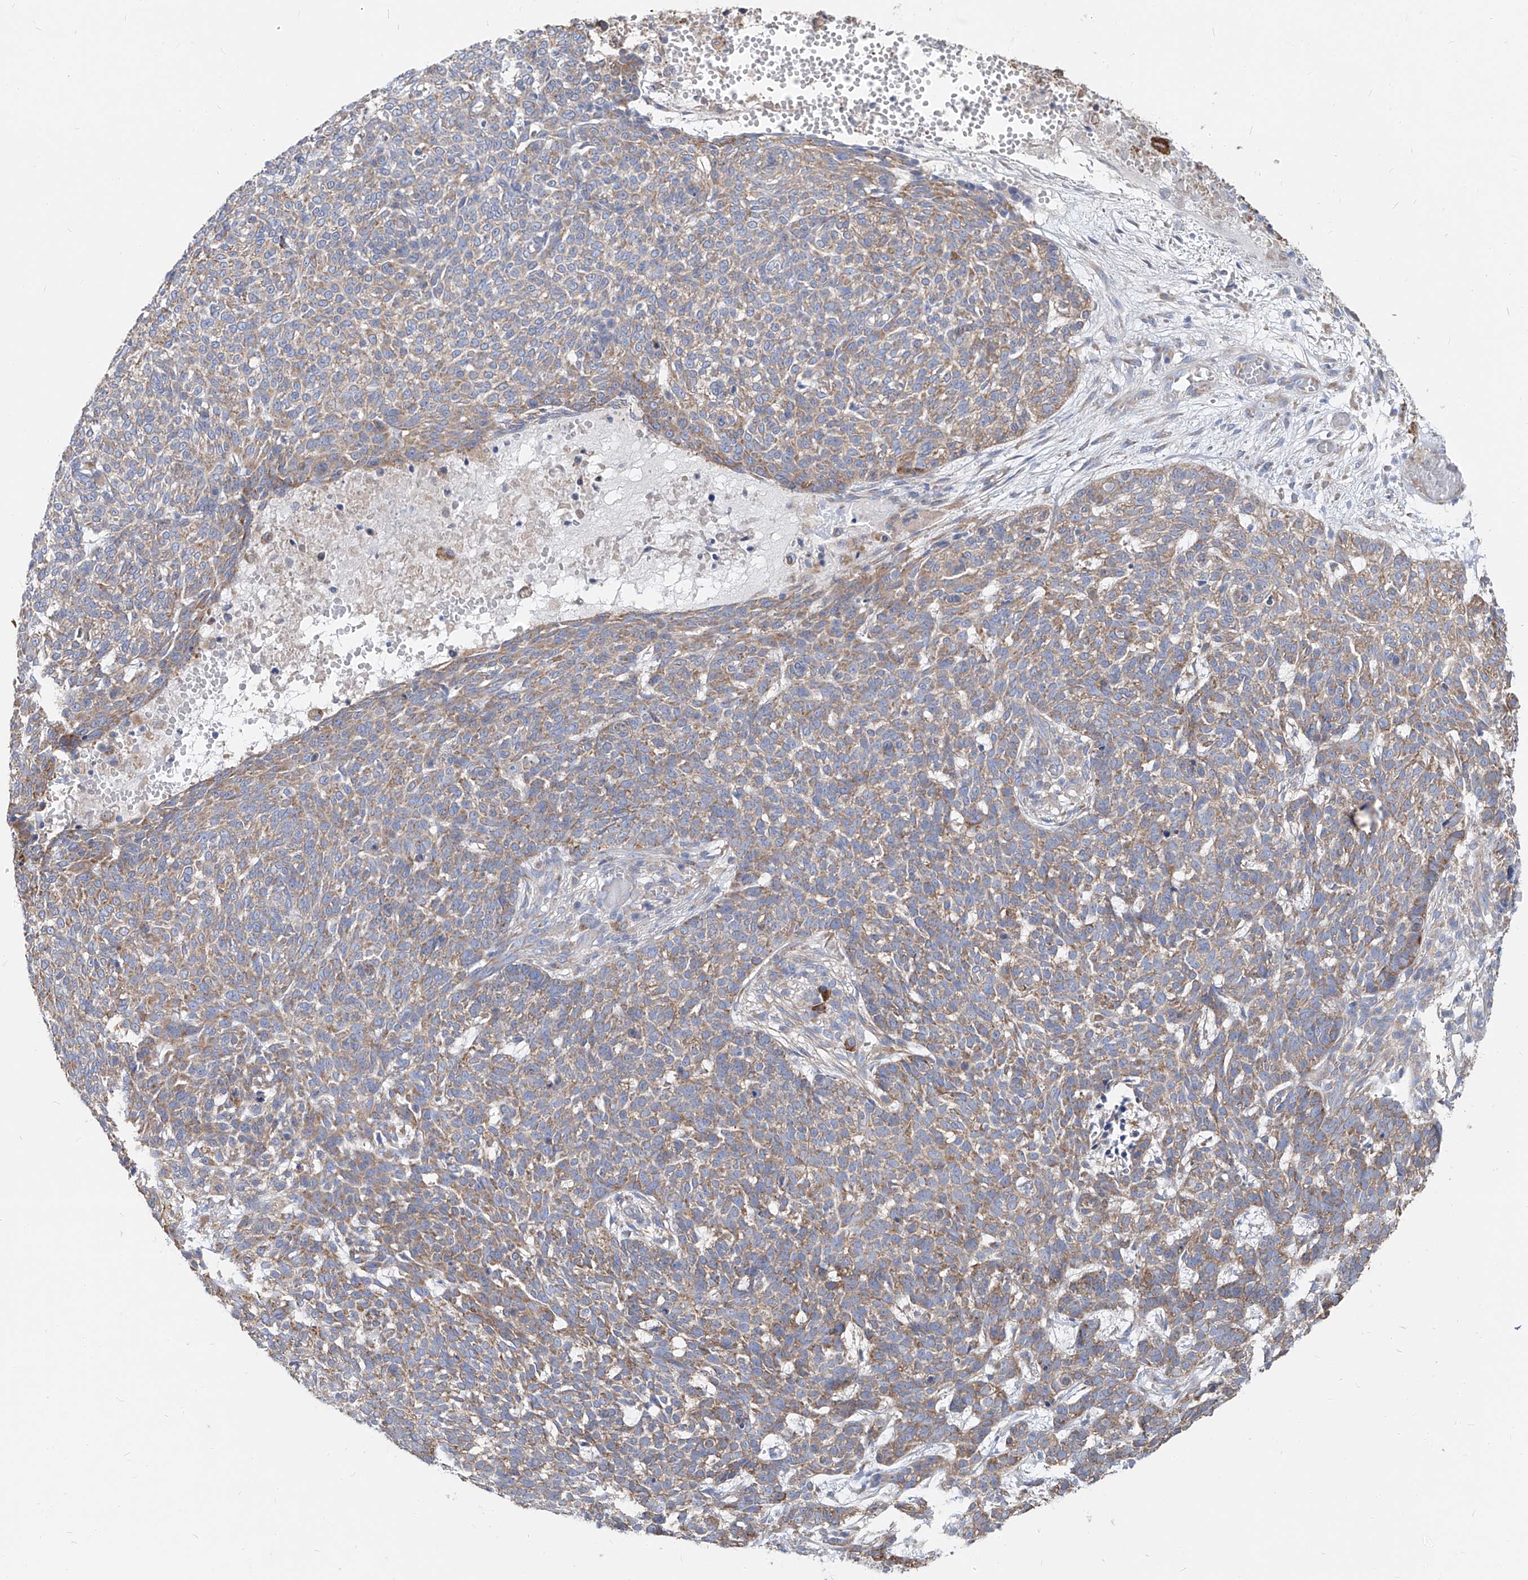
{"staining": {"intensity": "moderate", "quantity": "25%-75%", "location": "cytoplasmic/membranous"}, "tissue": "skin cancer", "cell_type": "Tumor cells", "image_type": "cancer", "snomed": [{"axis": "morphology", "description": "Basal cell carcinoma"}, {"axis": "topography", "description": "Skin"}], "caption": "Tumor cells show moderate cytoplasmic/membranous staining in approximately 25%-75% of cells in skin basal cell carcinoma.", "gene": "UFL1", "patient": {"sex": "male", "age": 85}}